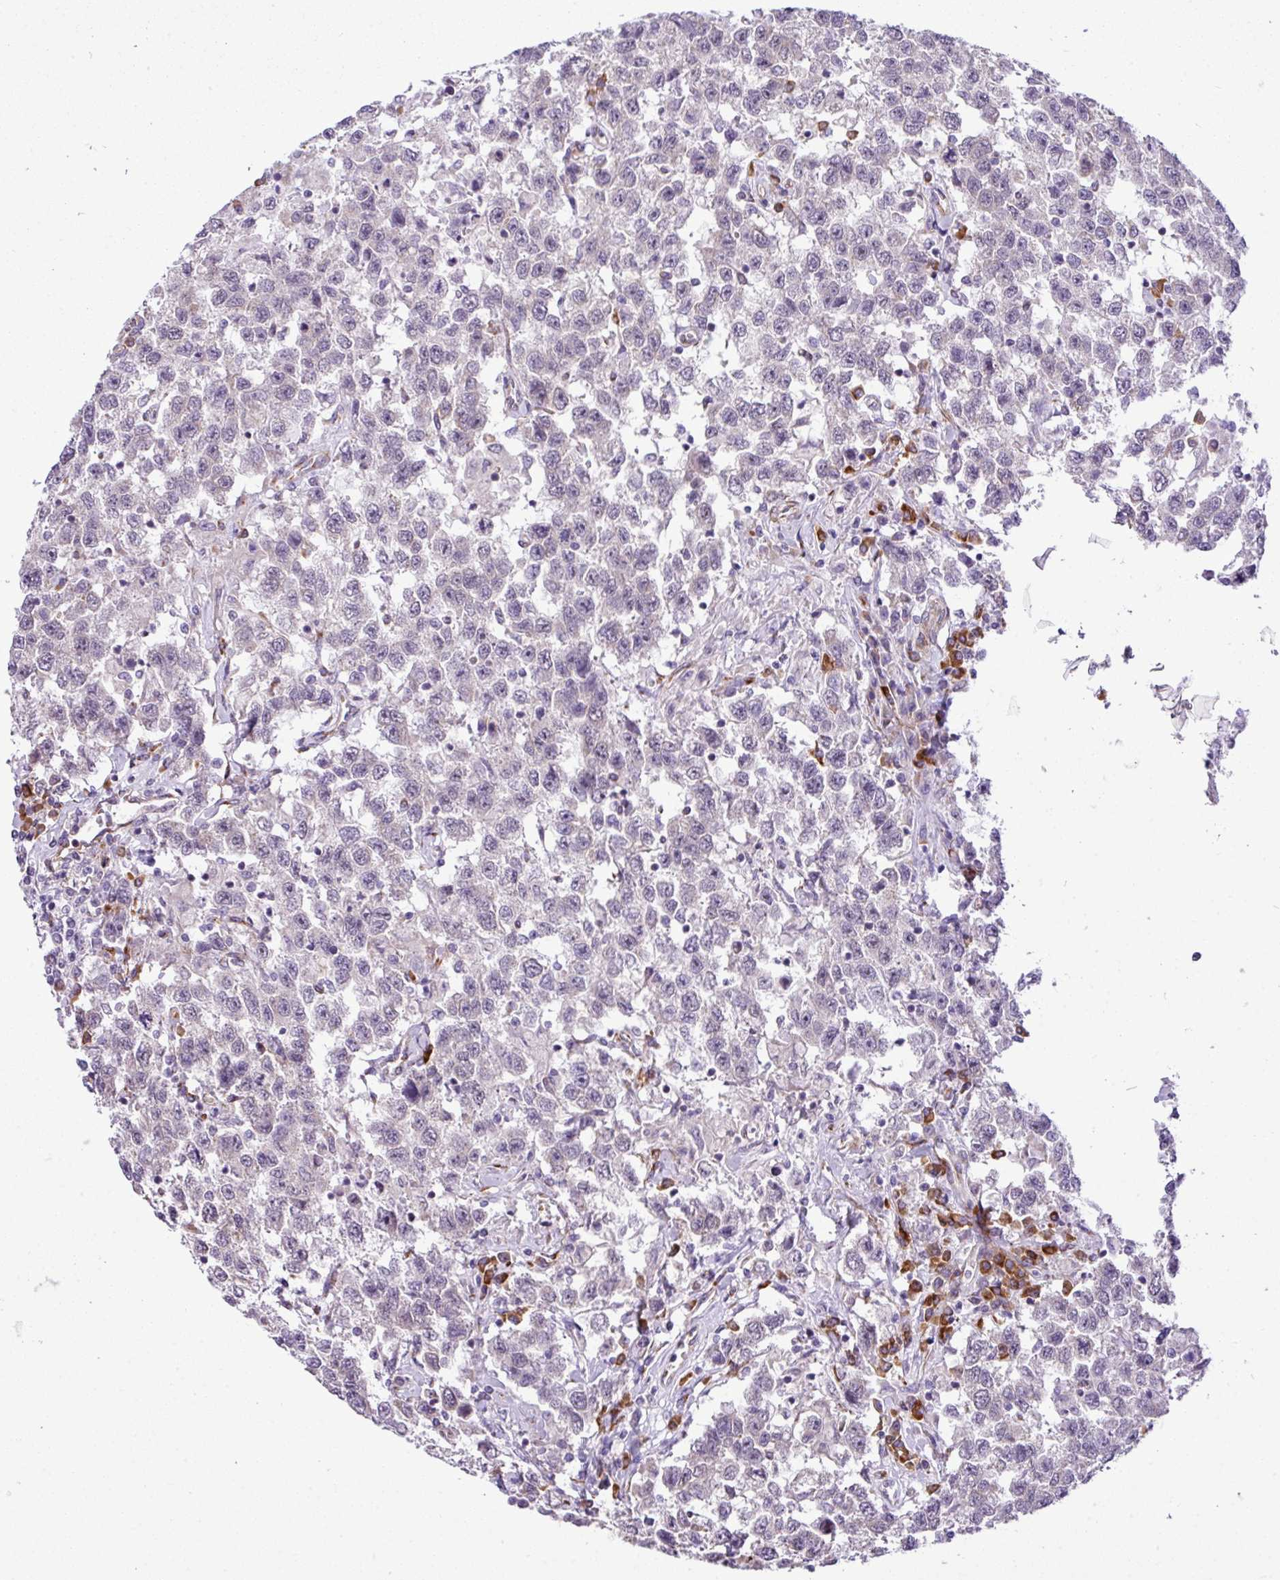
{"staining": {"intensity": "negative", "quantity": "none", "location": "none"}, "tissue": "testis cancer", "cell_type": "Tumor cells", "image_type": "cancer", "snomed": [{"axis": "morphology", "description": "Seminoma, NOS"}, {"axis": "topography", "description": "Testis"}], "caption": "Protein analysis of testis cancer demonstrates no significant expression in tumor cells.", "gene": "CFAP97", "patient": {"sex": "male", "age": 41}}